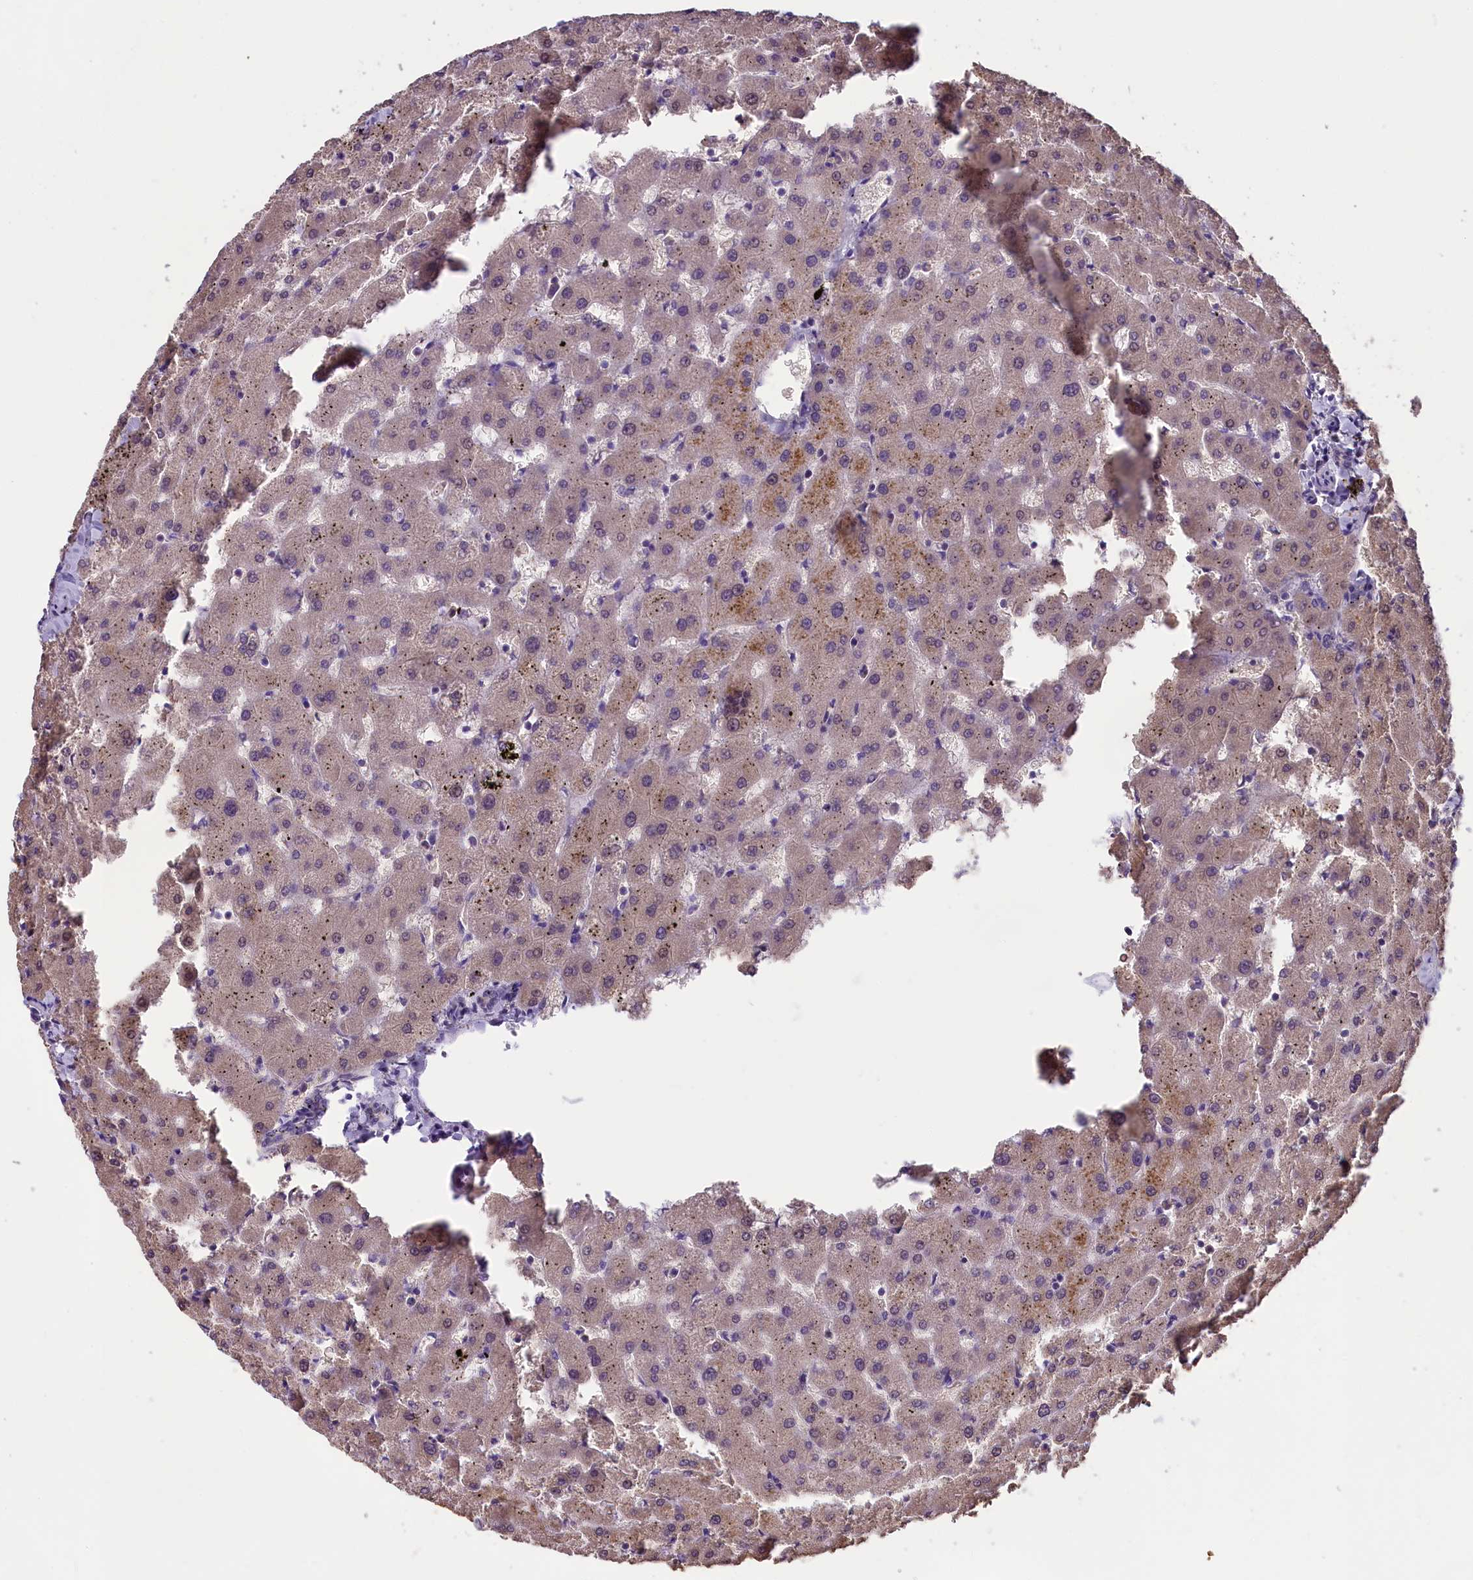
{"staining": {"intensity": "weak", "quantity": "25%-75%", "location": "cytoplasmic/membranous"}, "tissue": "liver", "cell_type": "Cholangiocytes", "image_type": "normal", "snomed": [{"axis": "morphology", "description": "Normal tissue, NOS"}, {"axis": "topography", "description": "Liver"}], "caption": "Liver stained with a brown dye demonstrates weak cytoplasmic/membranous positive staining in approximately 25%-75% of cholangiocytes.", "gene": "ABCC10", "patient": {"sex": "female", "age": 63}}